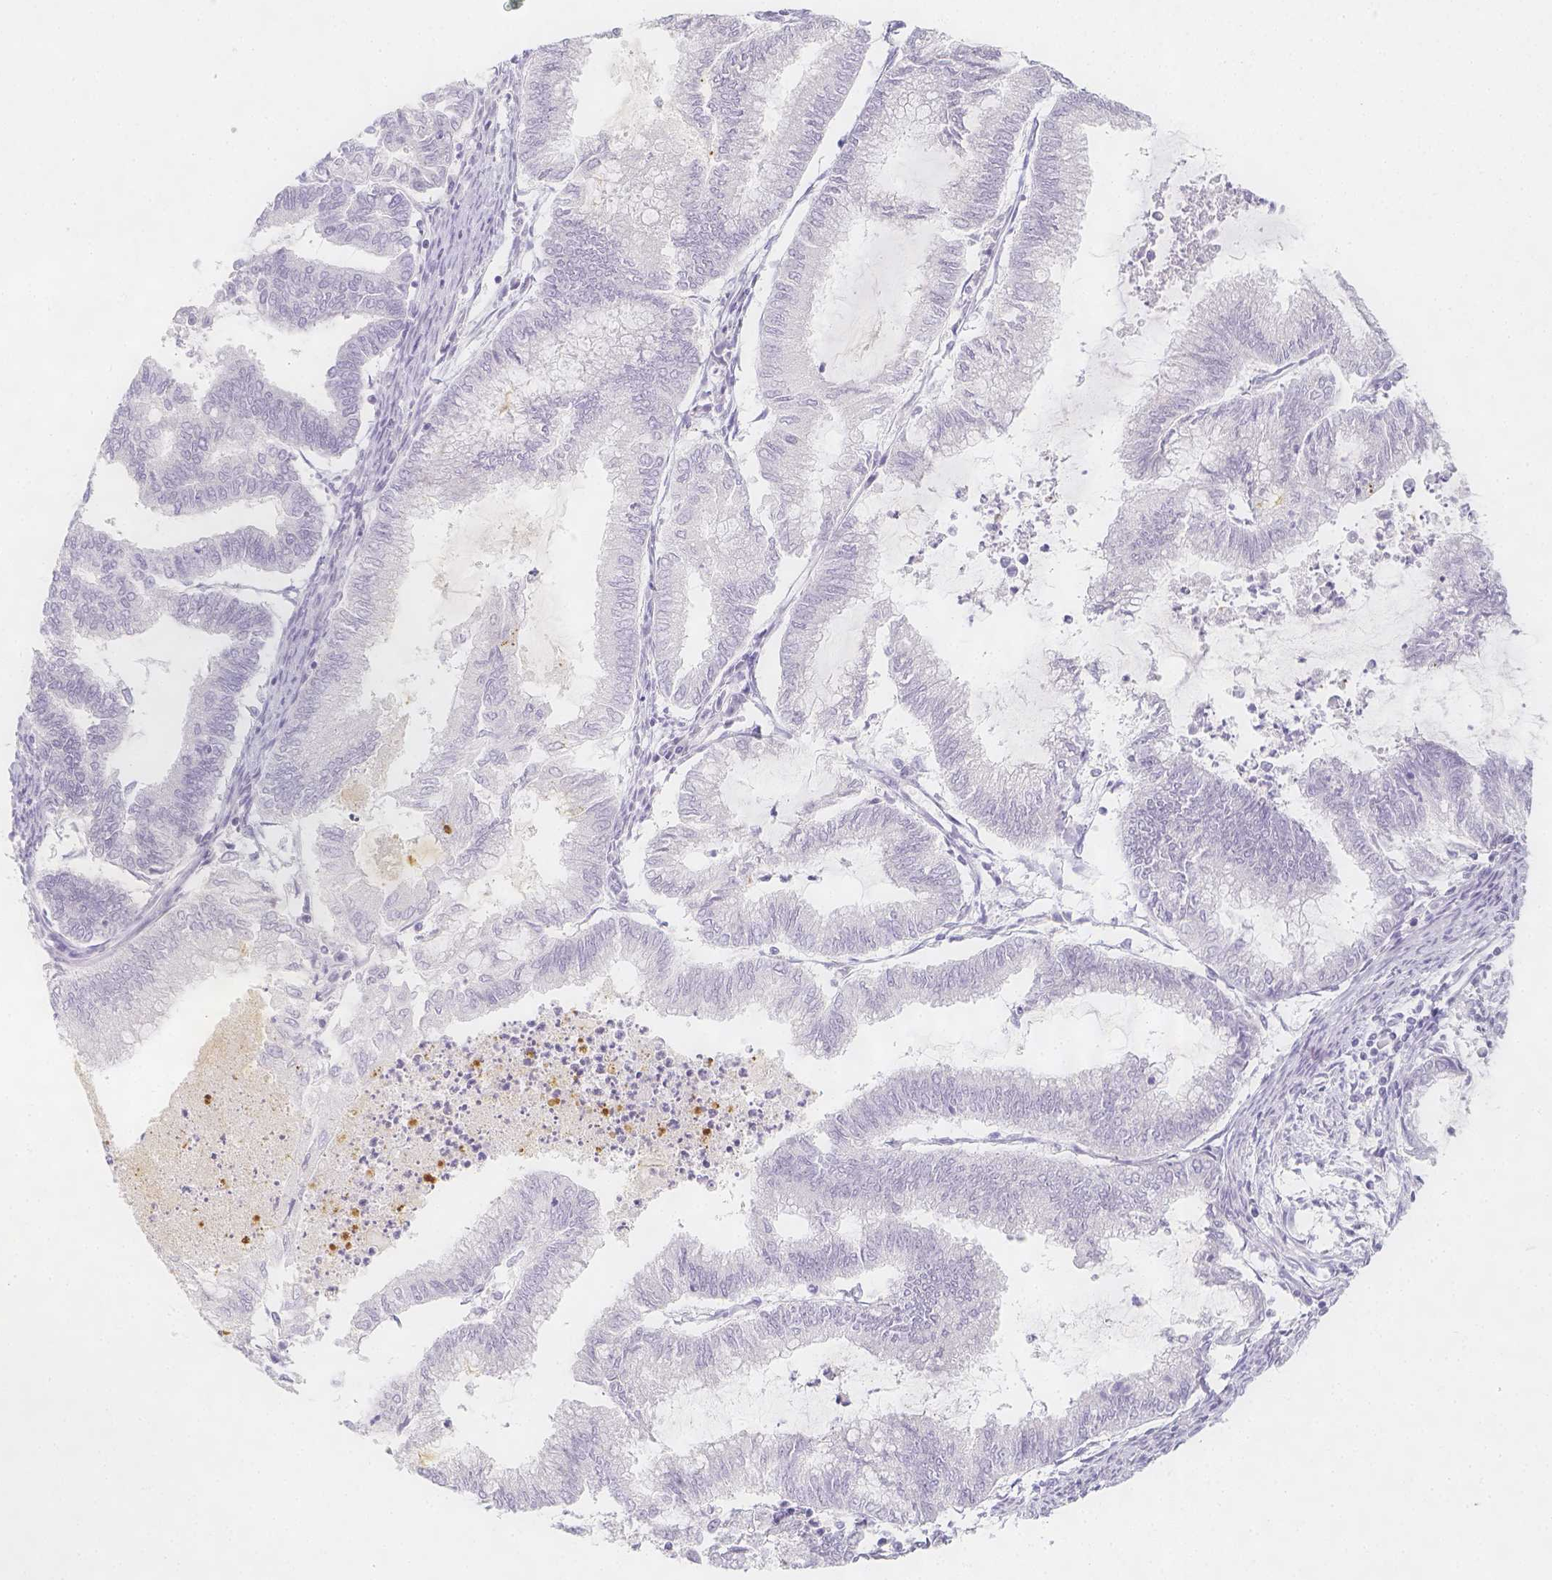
{"staining": {"intensity": "negative", "quantity": "none", "location": "none"}, "tissue": "endometrial cancer", "cell_type": "Tumor cells", "image_type": "cancer", "snomed": [{"axis": "morphology", "description": "Adenocarcinoma, NOS"}, {"axis": "topography", "description": "Endometrium"}], "caption": "IHC histopathology image of neoplastic tissue: human endometrial adenocarcinoma stained with DAB (3,3'-diaminobenzidine) reveals no significant protein expression in tumor cells.", "gene": "SLC18A1", "patient": {"sex": "female", "age": 79}}